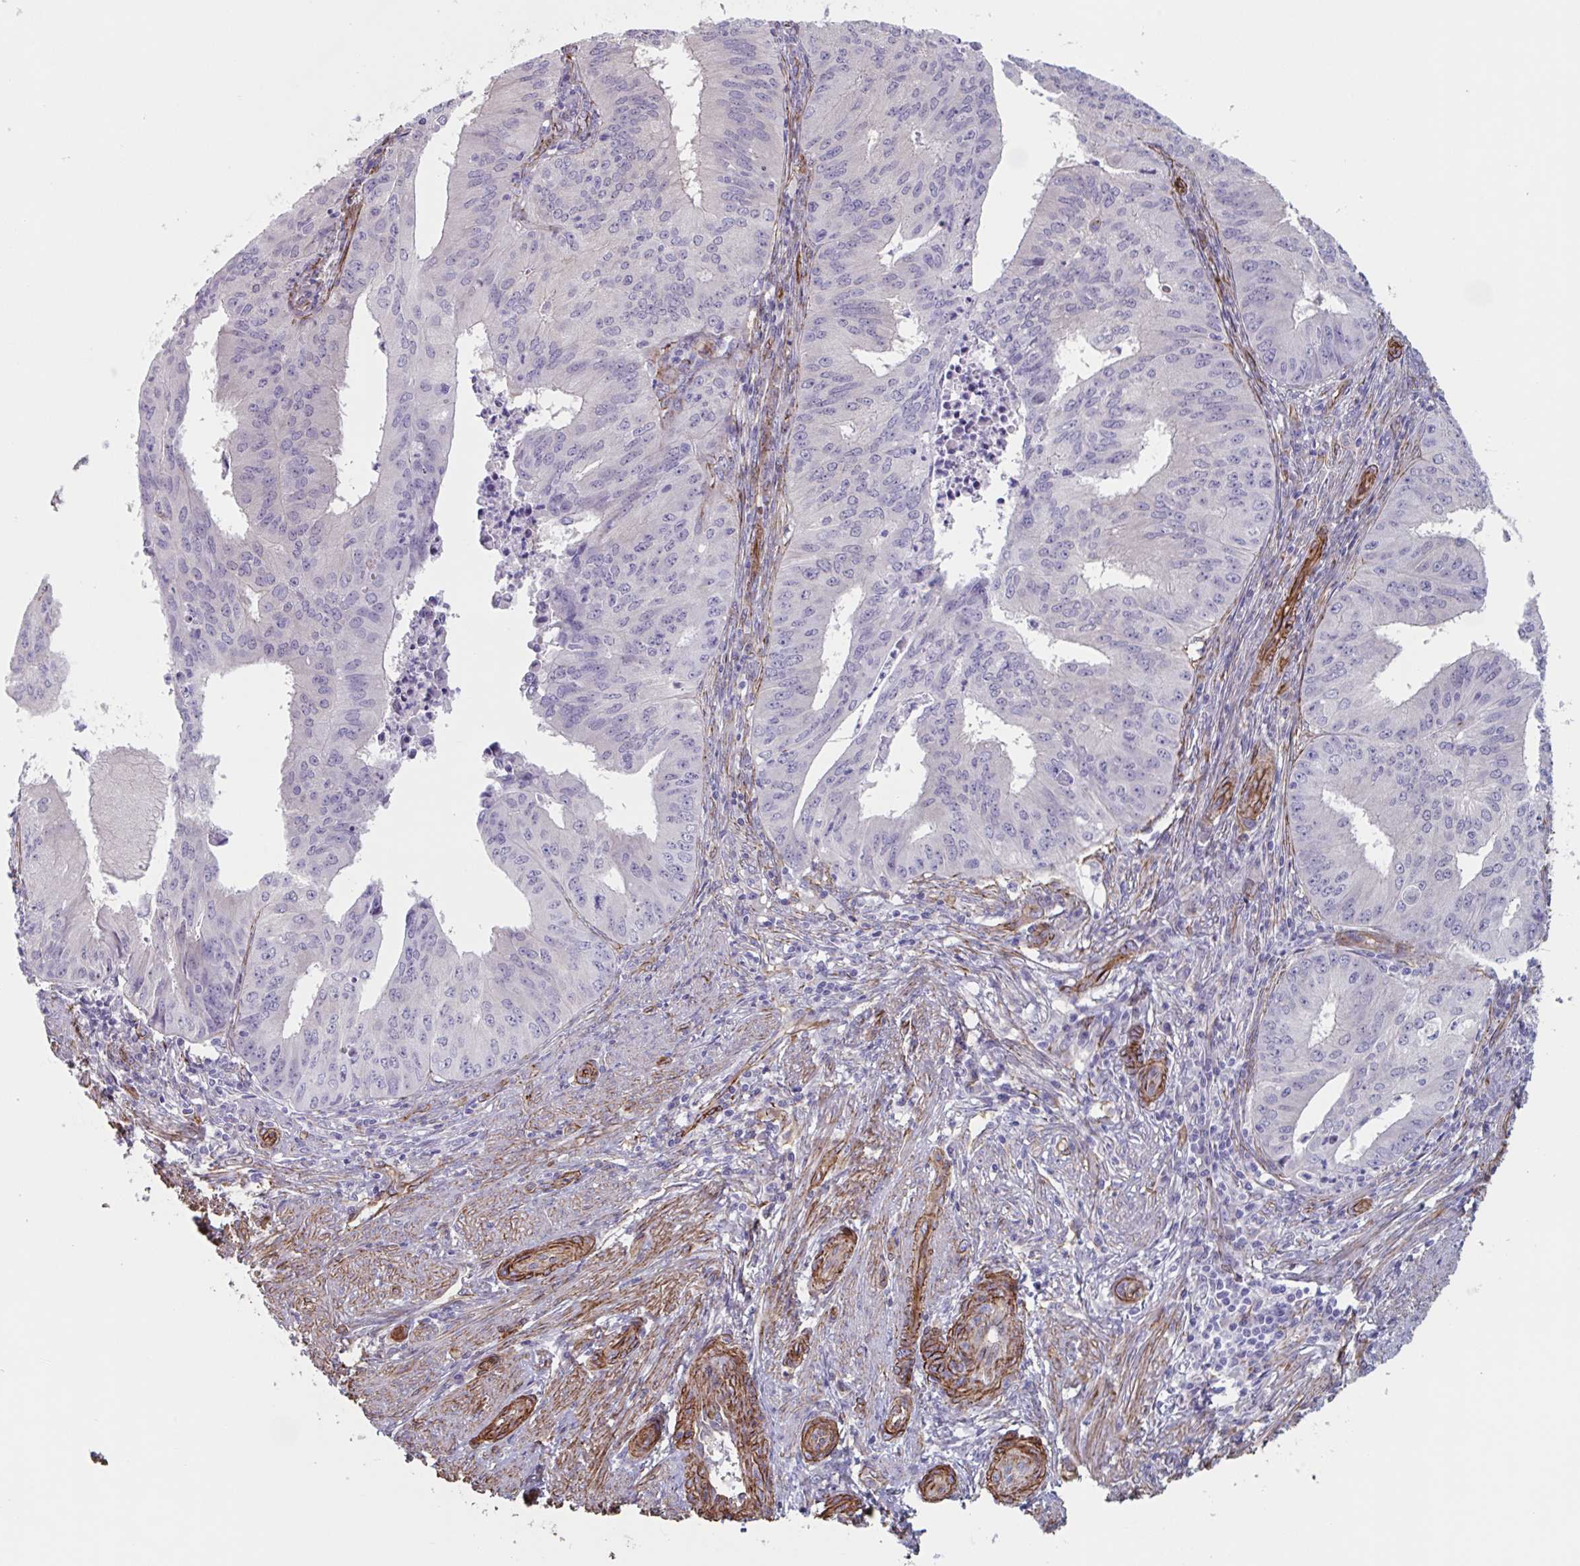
{"staining": {"intensity": "negative", "quantity": "none", "location": "none"}, "tissue": "endometrial cancer", "cell_type": "Tumor cells", "image_type": "cancer", "snomed": [{"axis": "morphology", "description": "Adenocarcinoma, NOS"}, {"axis": "topography", "description": "Endometrium"}], "caption": "A photomicrograph of human endometrial cancer (adenocarcinoma) is negative for staining in tumor cells. The staining was performed using DAB to visualize the protein expression in brown, while the nuclei were stained in blue with hematoxylin (Magnification: 20x).", "gene": "CITED4", "patient": {"sex": "female", "age": 50}}